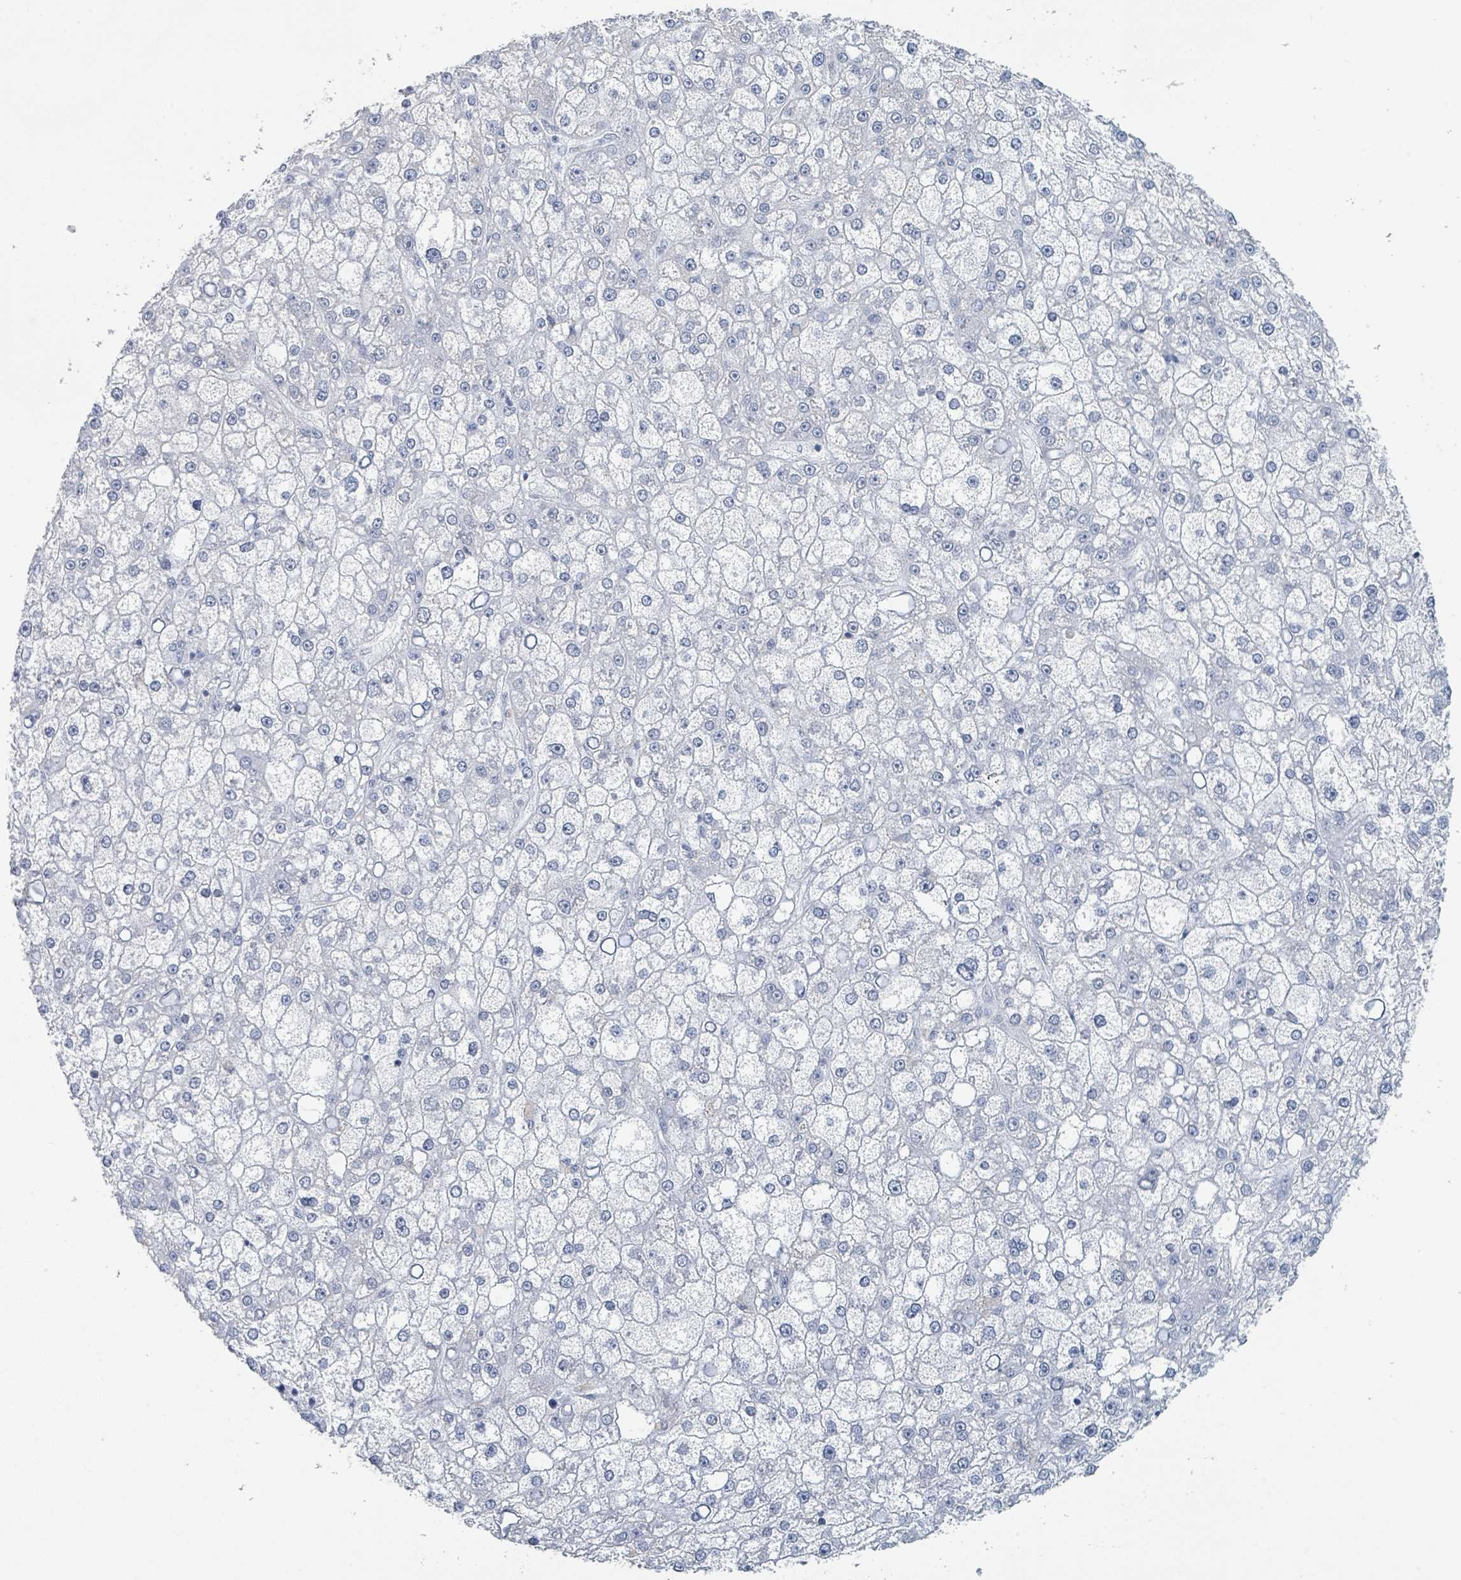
{"staining": {"intensity": "negative", "quantity": "none", "location": "none"}, "tissue": "liver cancer", "cell_type": "Tumor cells", "image_type": "cancer", "snomed": [{"axis": "morphology", "description": "Carcinoma, Hepatocellular, NOS"}, {"axis": "topography", "description": "Liver"}], "caption": "This is a micrograph of IHC staining of liver cancer (hepatocellular carcinoma), which shows no expression in tumor cells.", "gene": "EHMT2", "patient": {"sex": "male", "age": 67}}